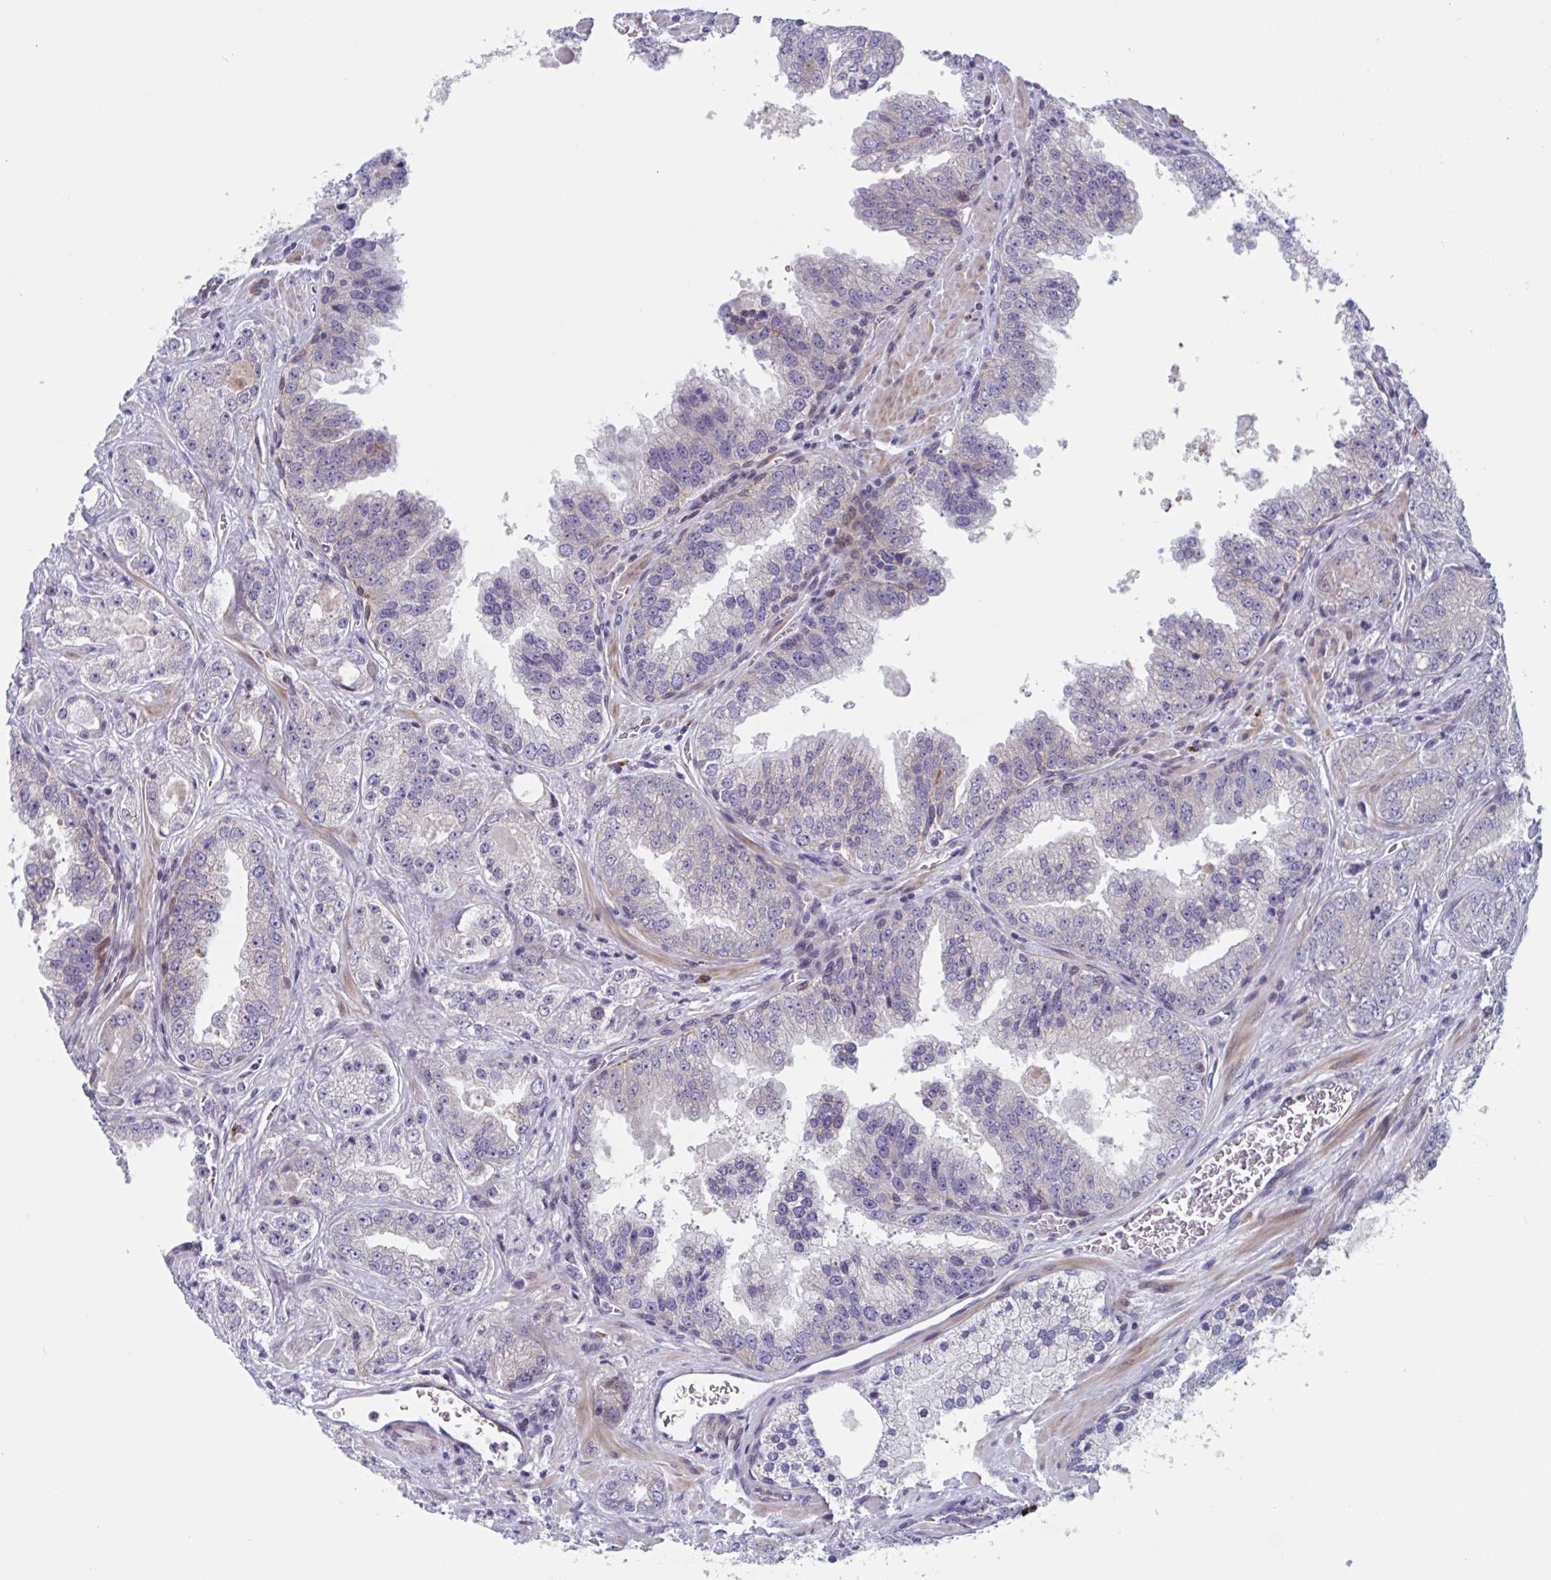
{"staining": {"intensity": "weak", "quantity": "25%-75%", "location": "cytoplasmic/membranous"}, "tissue": "prostate cancer", "cell_type": "Tumor cells", "image_type": "cancer", "snomed": [{"axis": "morphology", "description": "Adenocarcinoma, High grade"}, {"axis": "topography", "description": "Prostate"}], "caption": "An immunohistochemistry photomicrograph of tumor tissue is shown. Protein staining in brown labels weak cytoplasmic/membranous positivity in adenocarcinoma (high-grade) (prostate) within tumor cells.", "gene": "DUXA", "patient": {"sex": "male", "age": 67}}